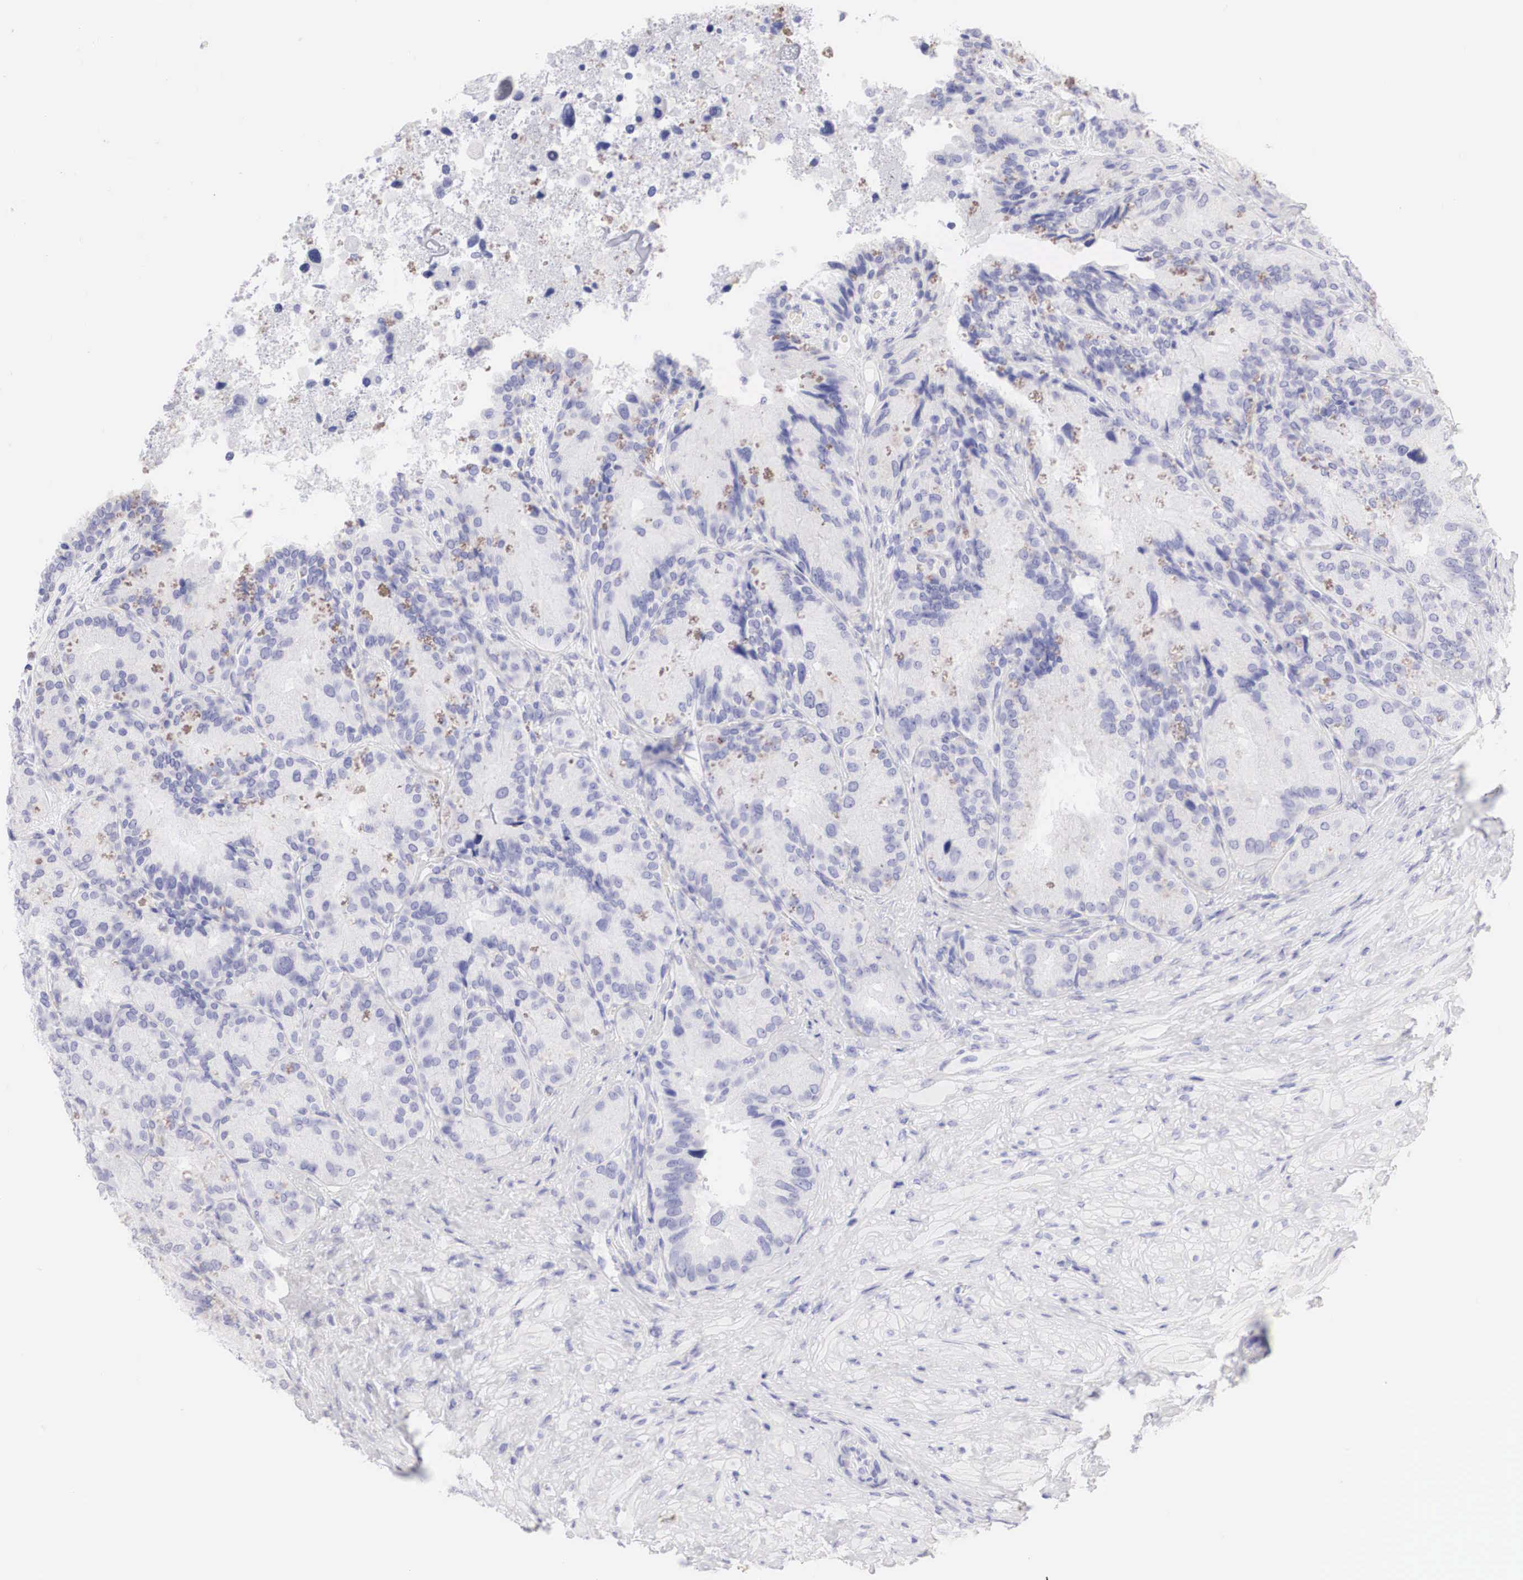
{"staining": {"intensity": "negative", "quantity": "none", "location": "none"}, "tissue": "seminal vesicle", "cell_type": "Glandular cells", "image_type": "normal", "snomed": [{"axis": "morphology", "description": "Normal tissue, NOS"}, {"axis": "topography", "description": "Seminal veicle"}], "caption": "Immunohistochemical staining of normal seminal vesicle exhibits no significant staining in glandular cells. (Brightfield microscopy of DAB (3,3'-diaminobenzidine) immunohistochemistry at high magnification).", "gene": "TYR", "patient": {"sex": "male", "age": 69}}